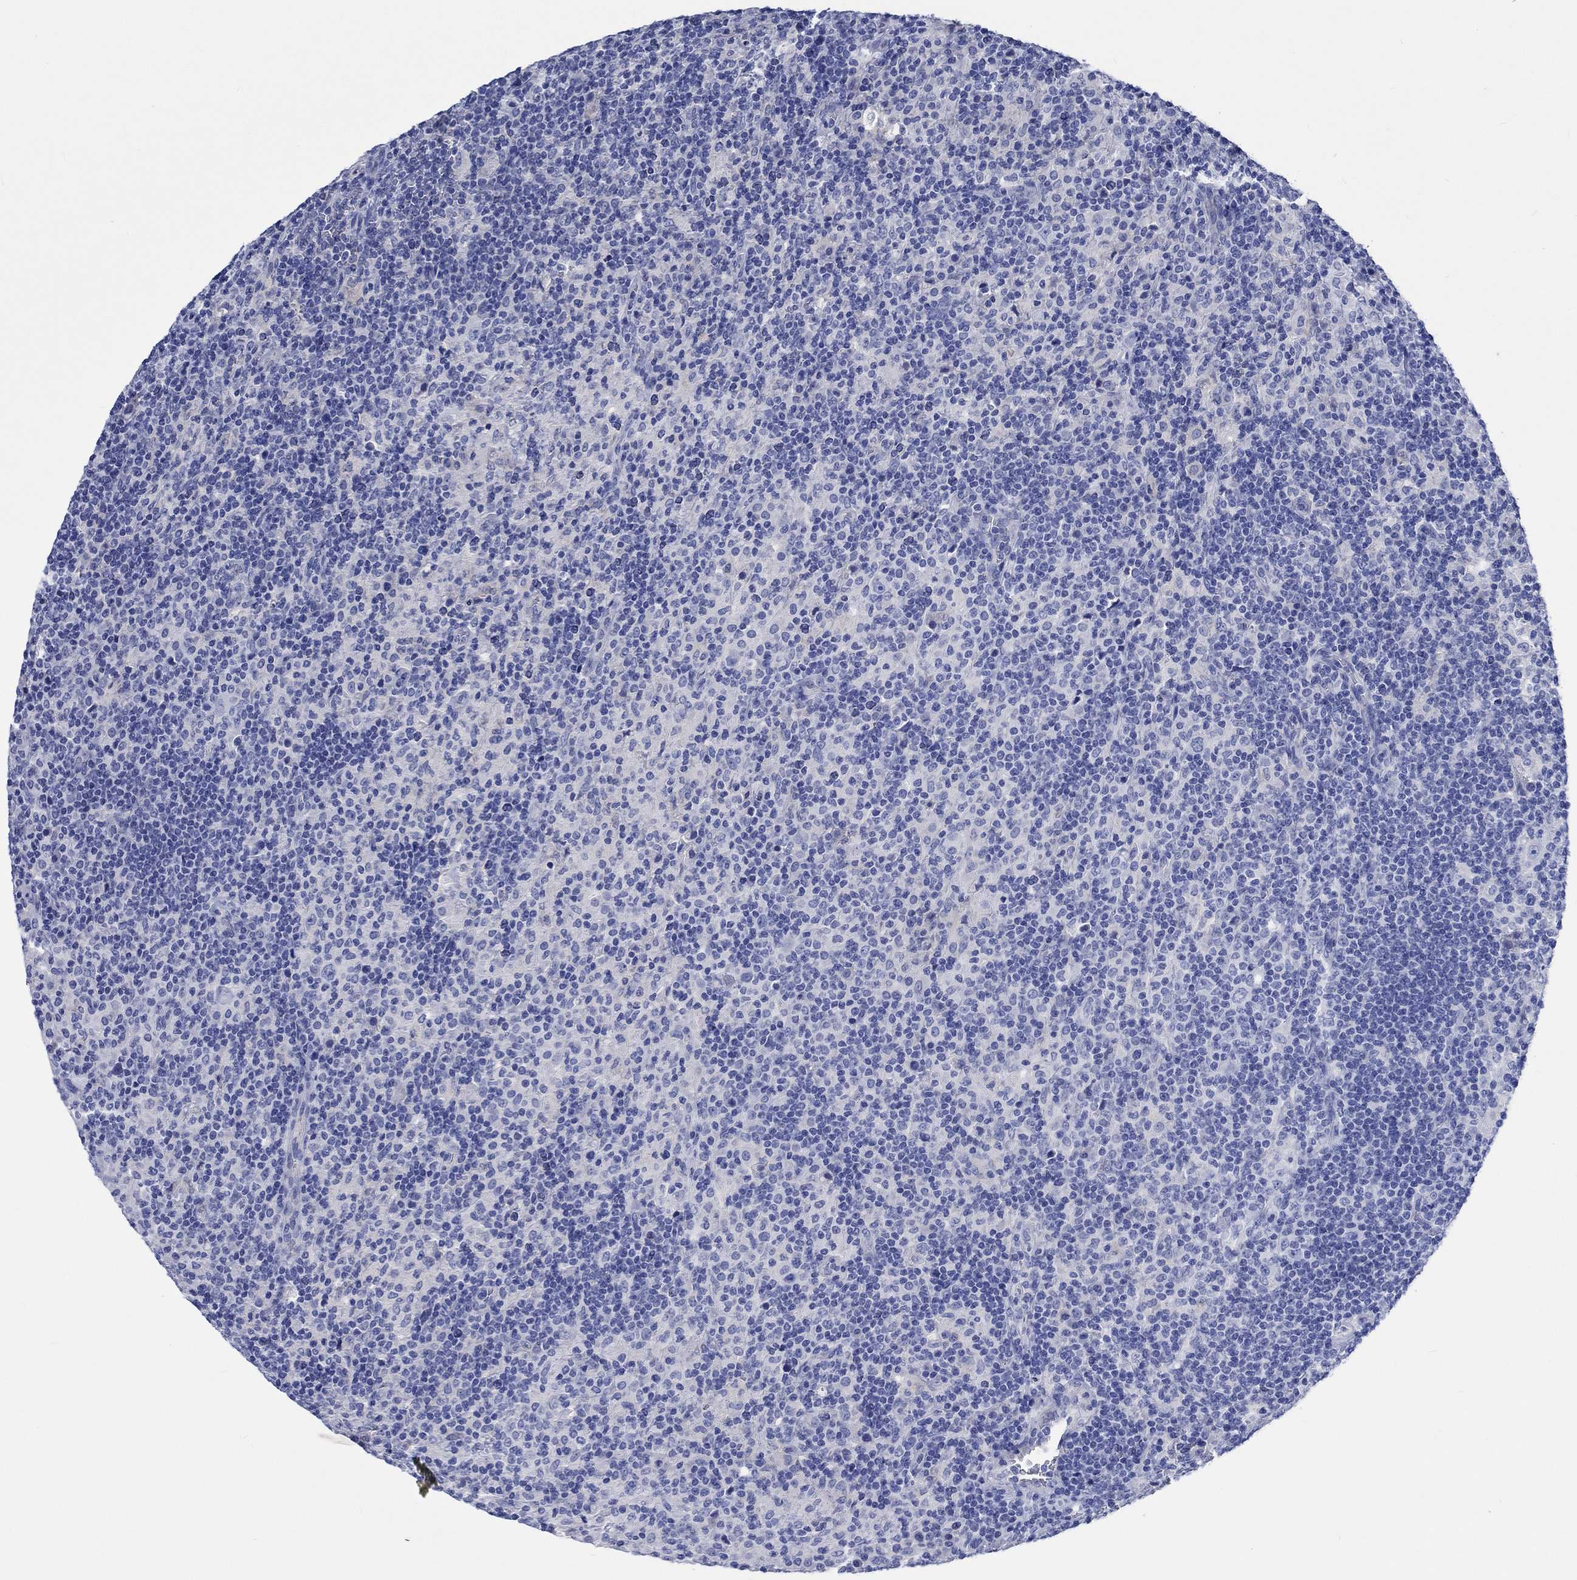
{"staining": {"intensity": "negative", "quantity": "none", "location": "none"}, "tissue": "lymphoma", "cell_type": "Tumor cells", "image_type": "cancer", "snomed": [{"axis": "morphology", "description": "Hodgkin's disease, NOS"}, {"axis": "topography", "description": "Lymph node"}], "caption": "Immunohistochemical staining of lymphoma displays no significant staining in tumor cells.", "gene": "SHISA4", "patient": {"sex": "male", "age": 70}}